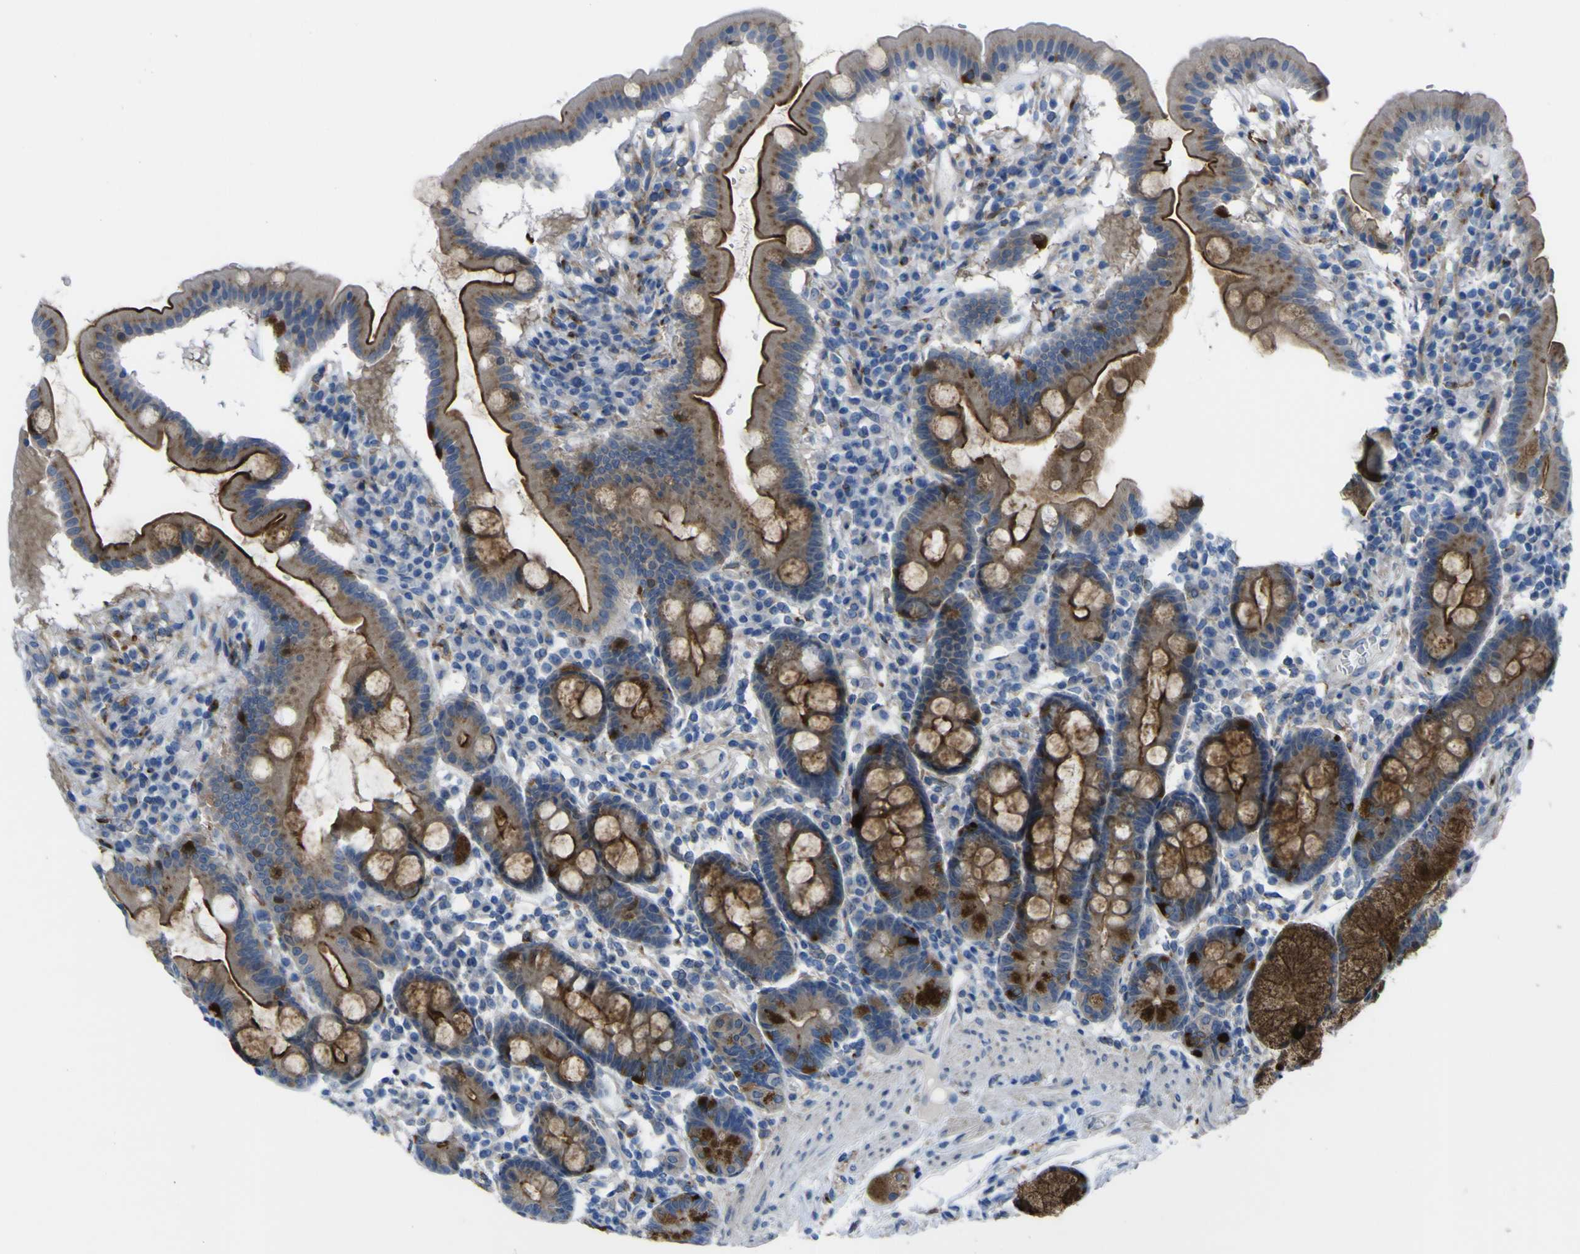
{"staining": {"intensity": "strong", "quantity": ">75%", "location": "cytoplasmic/membranous"}, "tissue": "duodenum", "cell_type": "Glandular cells", "image_type": "normal", "snomed": [{"axis": "morphology", "description": "Normal tissue, NOS"}, {"axis": "topography", "description": "Duodenum"}], "caption": "Human duodenum stained with a protein marker exhibits strong staining in glandular cells.", "gene": "CST3", "patient": {"sex": "male", "age": 50}}